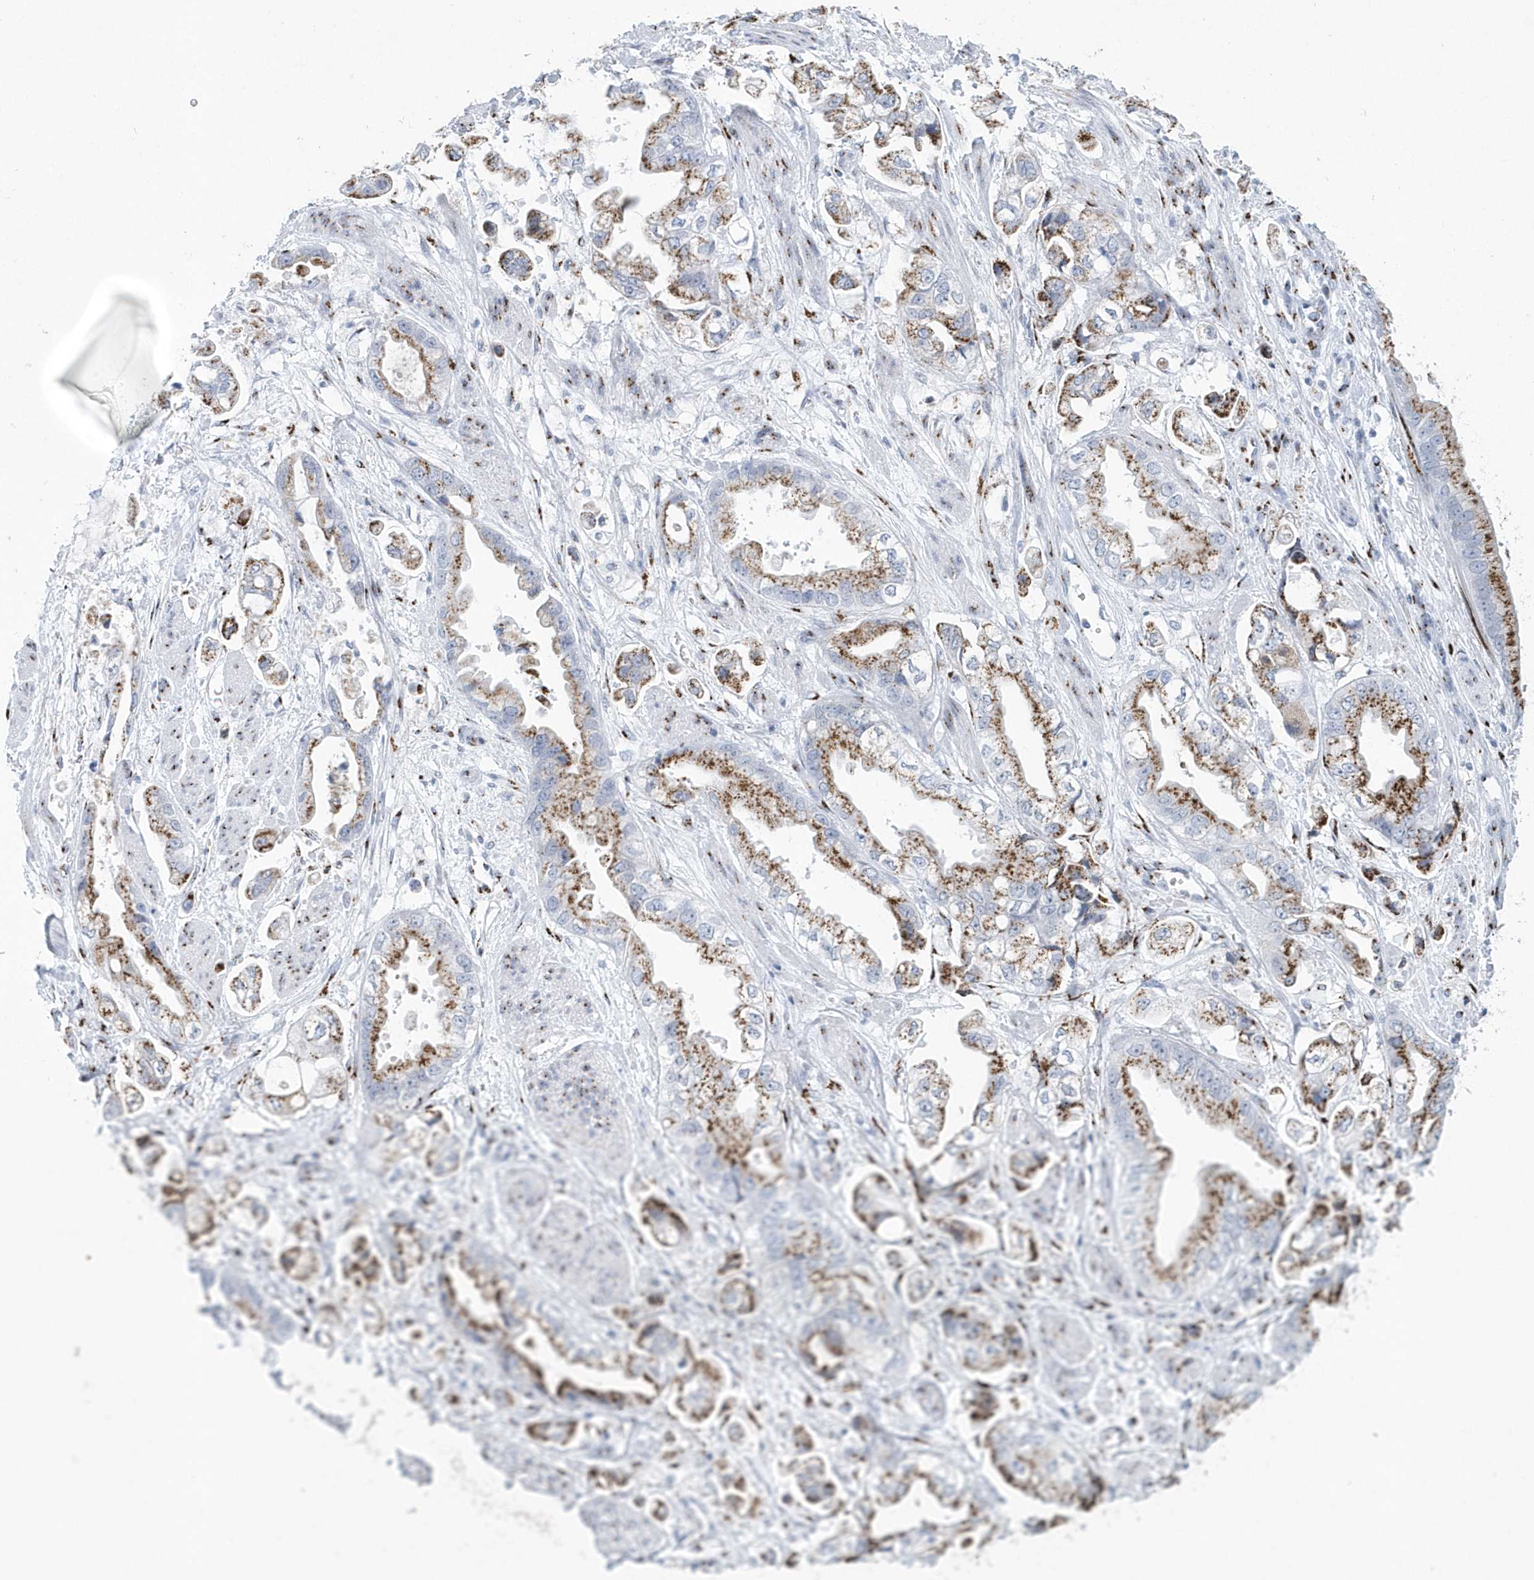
{"staining": {"intensity": "moderate", "quantity": ">75%", "location": "cytoplasmic/membranous"}, "tissue": "stomach cancer", "cell_type": "Tumor cells", "image_type": "cancer", "snomed": [{"axis": "morphology", "description": "Adenocarcinoma, NOS"}, {"axis": "topography", "description": "Stomach"}], "caption": "Stomach cancer (adenocarcinoma) tissue displays moderate cytoplasmic/membranous expression in about >75% of tumor cells, visualized by immunohistochemistry.", "gene": "SLX9", "patient": {"sex": "male", "age": 62}}